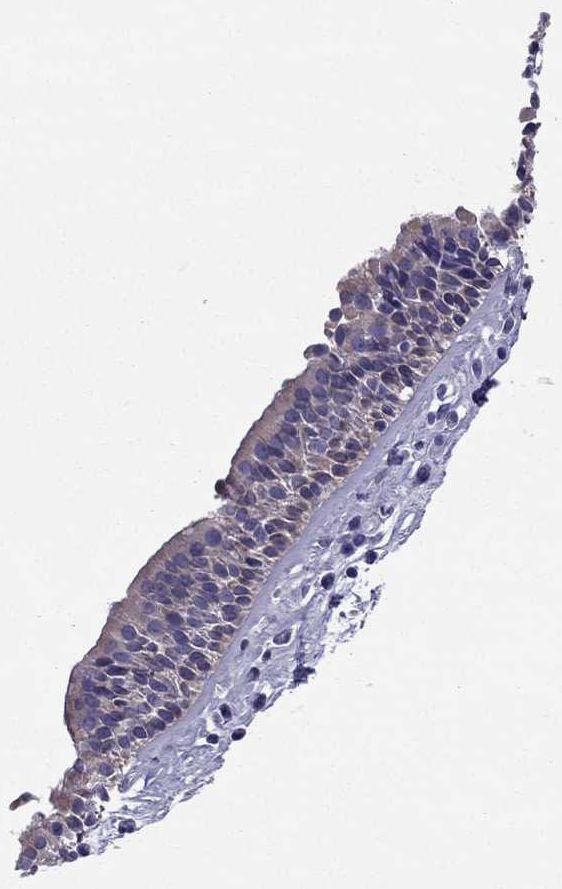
{"staining": {"intensity": "weak", "quantity": "<25%", "location": "cytoplasmic/membranous"}, "tissue": "nasopharynx", "cell_type": "Respiratory epithelial cells", "image_type": "normal", "snomed": [{"axis": "morphology", "description": "Normal tissue, NOS"}, {"axis": "topography", "description": "Nasopharynx"}], "caption": "IHC micrograph of benign nasopharynx stained for a protein (brown), which exhibits no expression in respiratory epithelial cells.", "gene": "SYT5", "patient": {"sex": "male", "age": 77}}